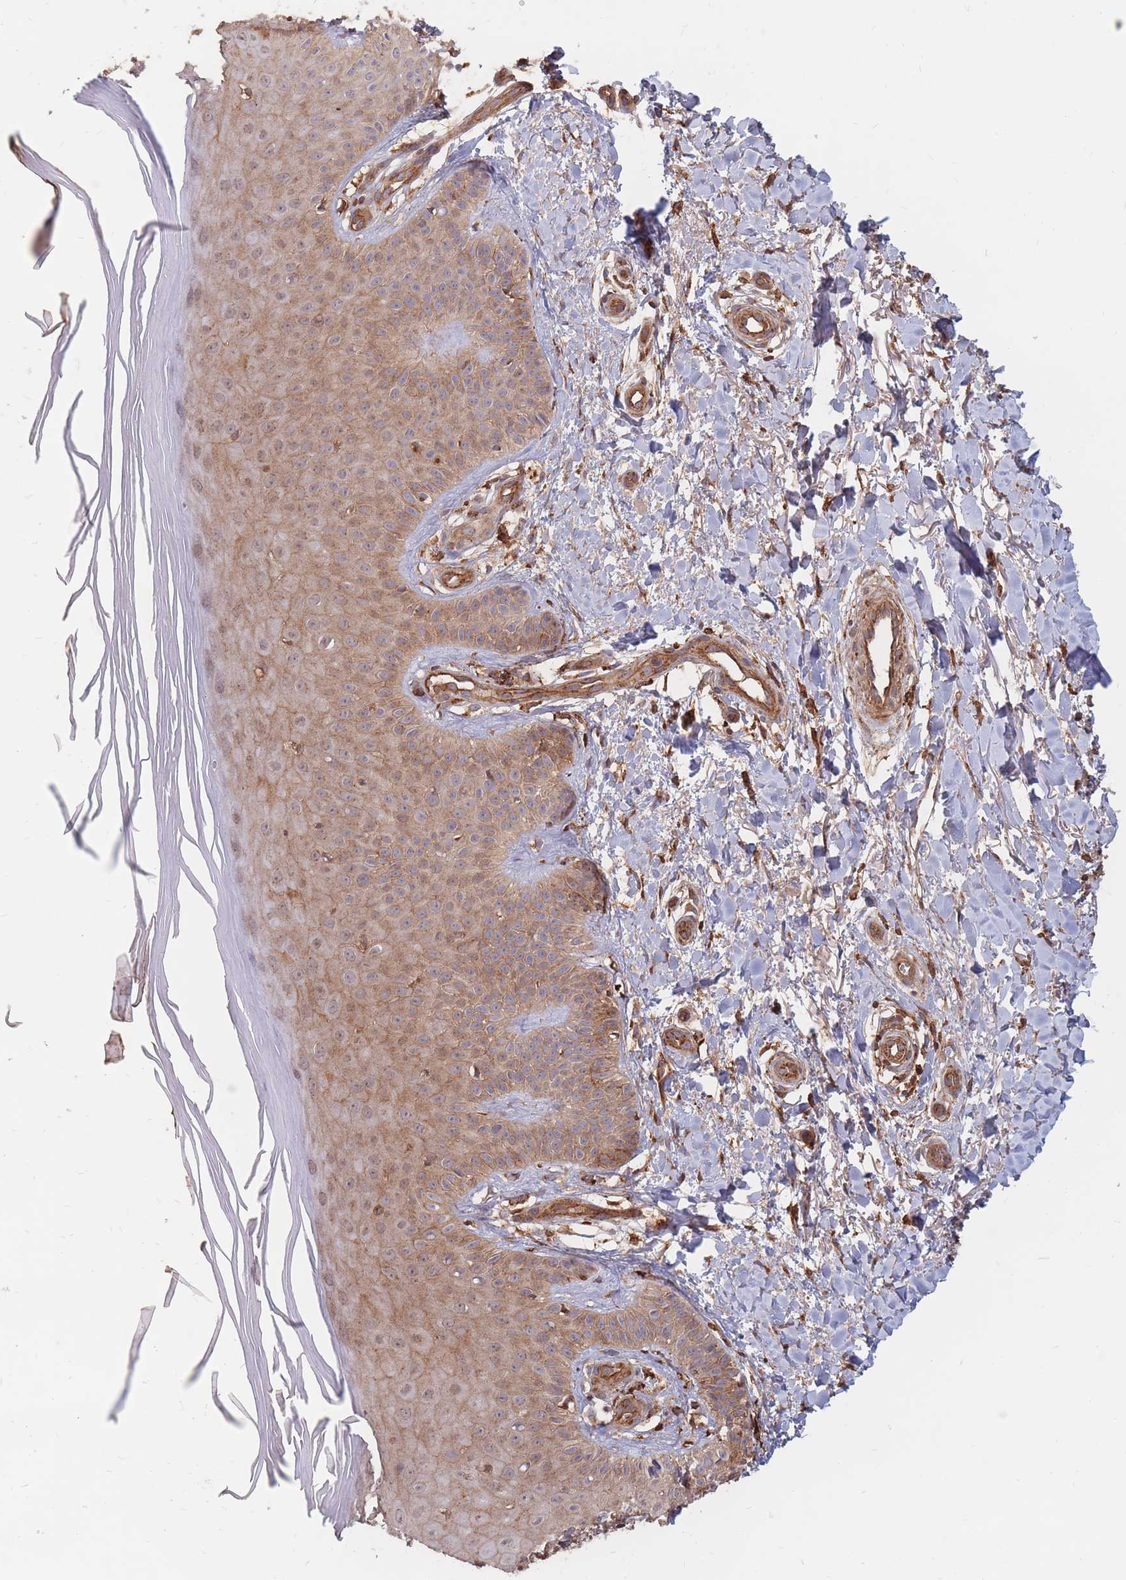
{"staining": {"intensity": "moderate", "quantity": ">75%", "location": "cytoplasmic/membranous"}, "tissue": "skin", "cell_type": "Fibroblasts", "image_type": "normal", "snomed": [{"axis": "morphology", "description": "Normal tissue, NOS"}, {"axis": "topography", "description": "Skin"}], "caption": "Immunohistochemical staining of normal skin displays moderate cytoplasmic/membranous protein staining in approximately >75% of fibroblasts.", "gene": "RASSF2", "patient": {"sex": "male", "age": 81}}